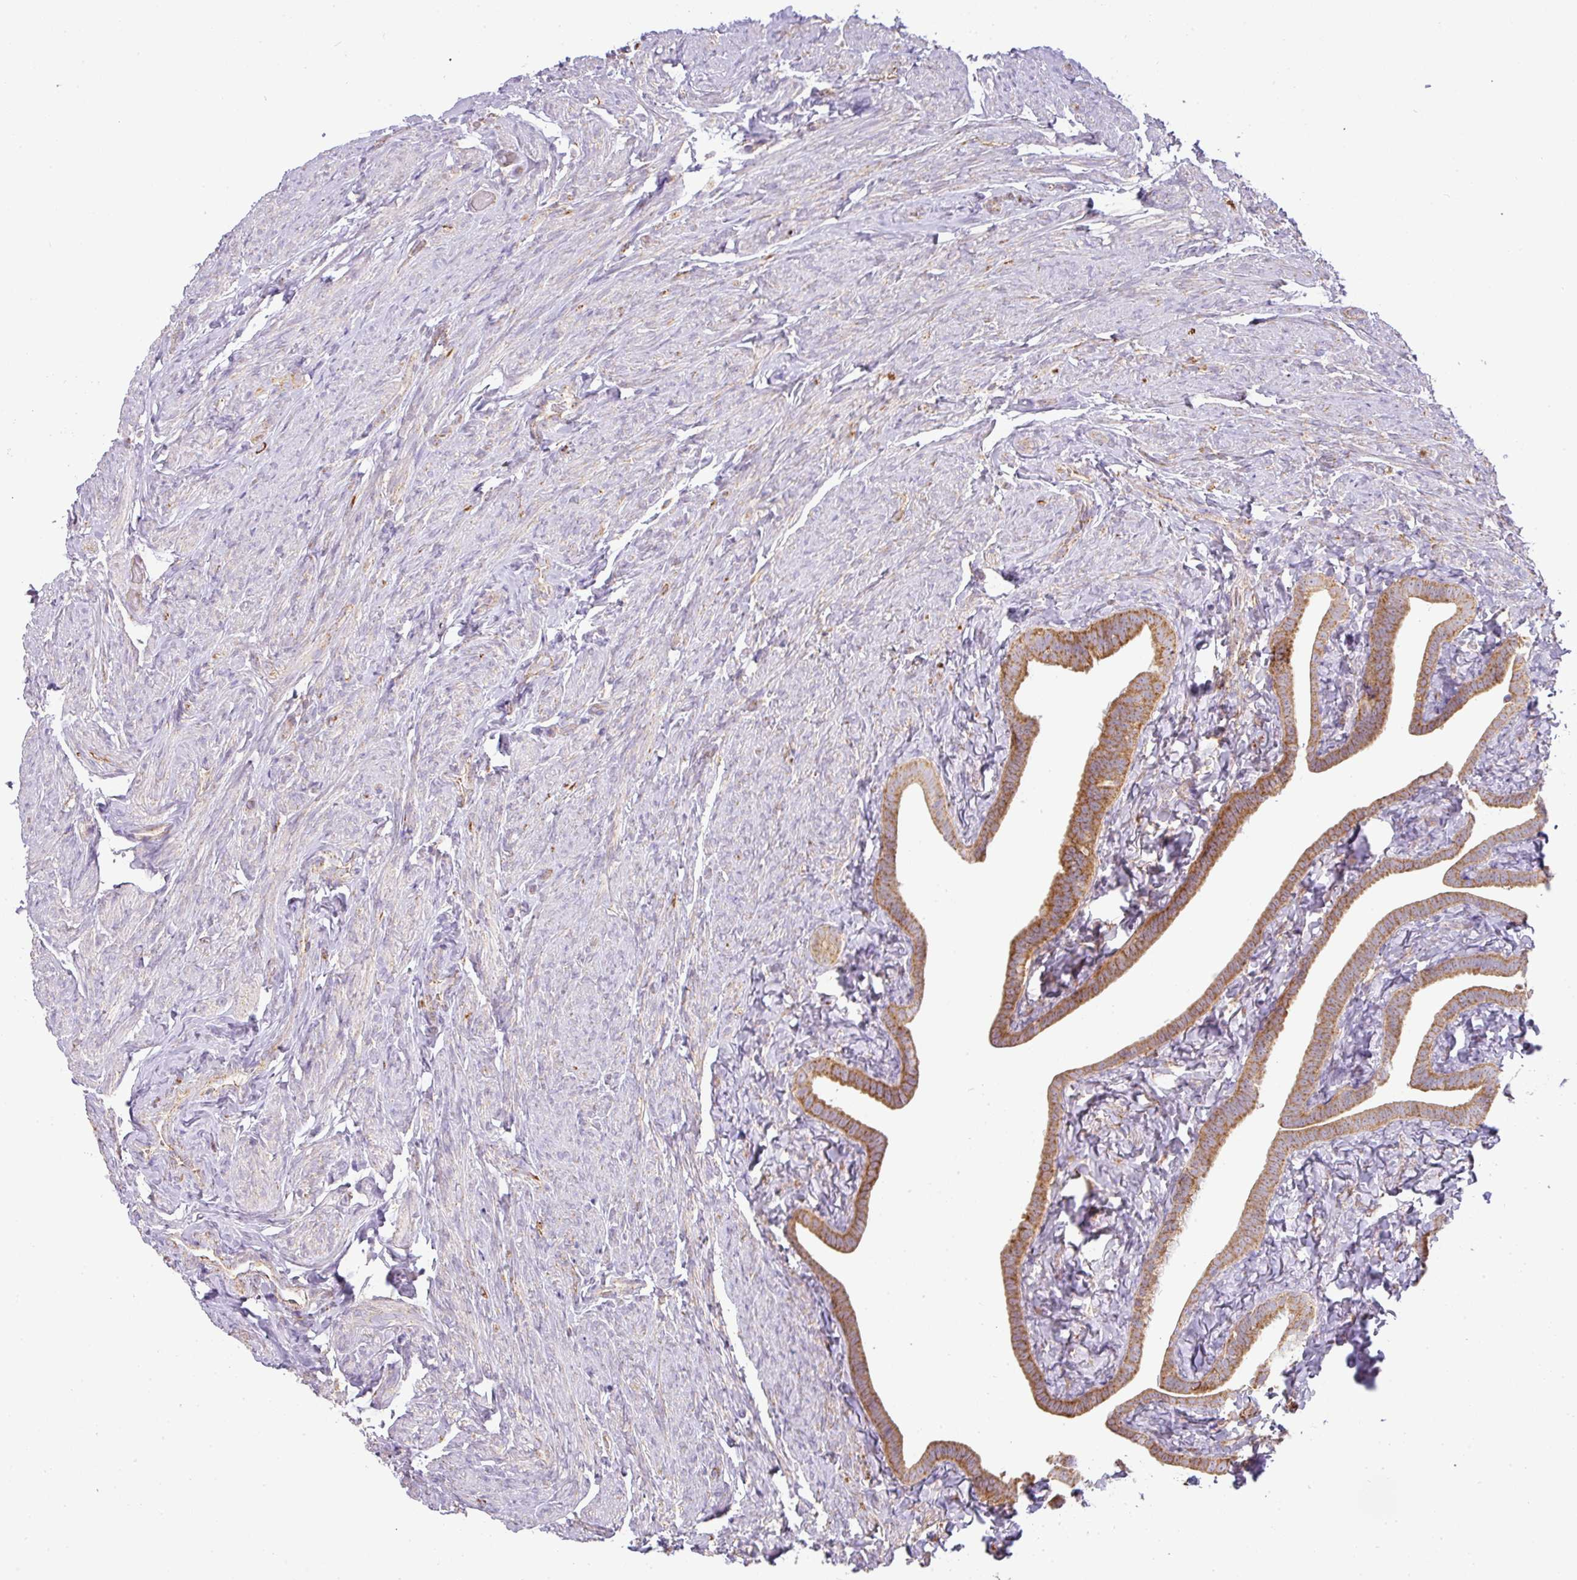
{"staining": {"intensity": "moderate", "quantity": ">75%", "location": "cytoplasmic/membranous"}, "tissue": "fallopian tube", "cell_type": "Glandular cells", "image_type": "normal", "snomed": [{"axis": "morphology", "description": "Normal tissue, NOS"}, {"axis": "topography", "description": "Fallopian tube"}], "caption": "A brown stain shows moderate cytoplasmic/membranous expression of a protein in glandular cells of unremarkable fallopian tube. The staining is performed using DAB brown chromogen to label protein expression. The nuclei are counter-stained blue using hematoxylin.", "gene": "ZNF211", "patient": {"sex": "female", "age": 69}}